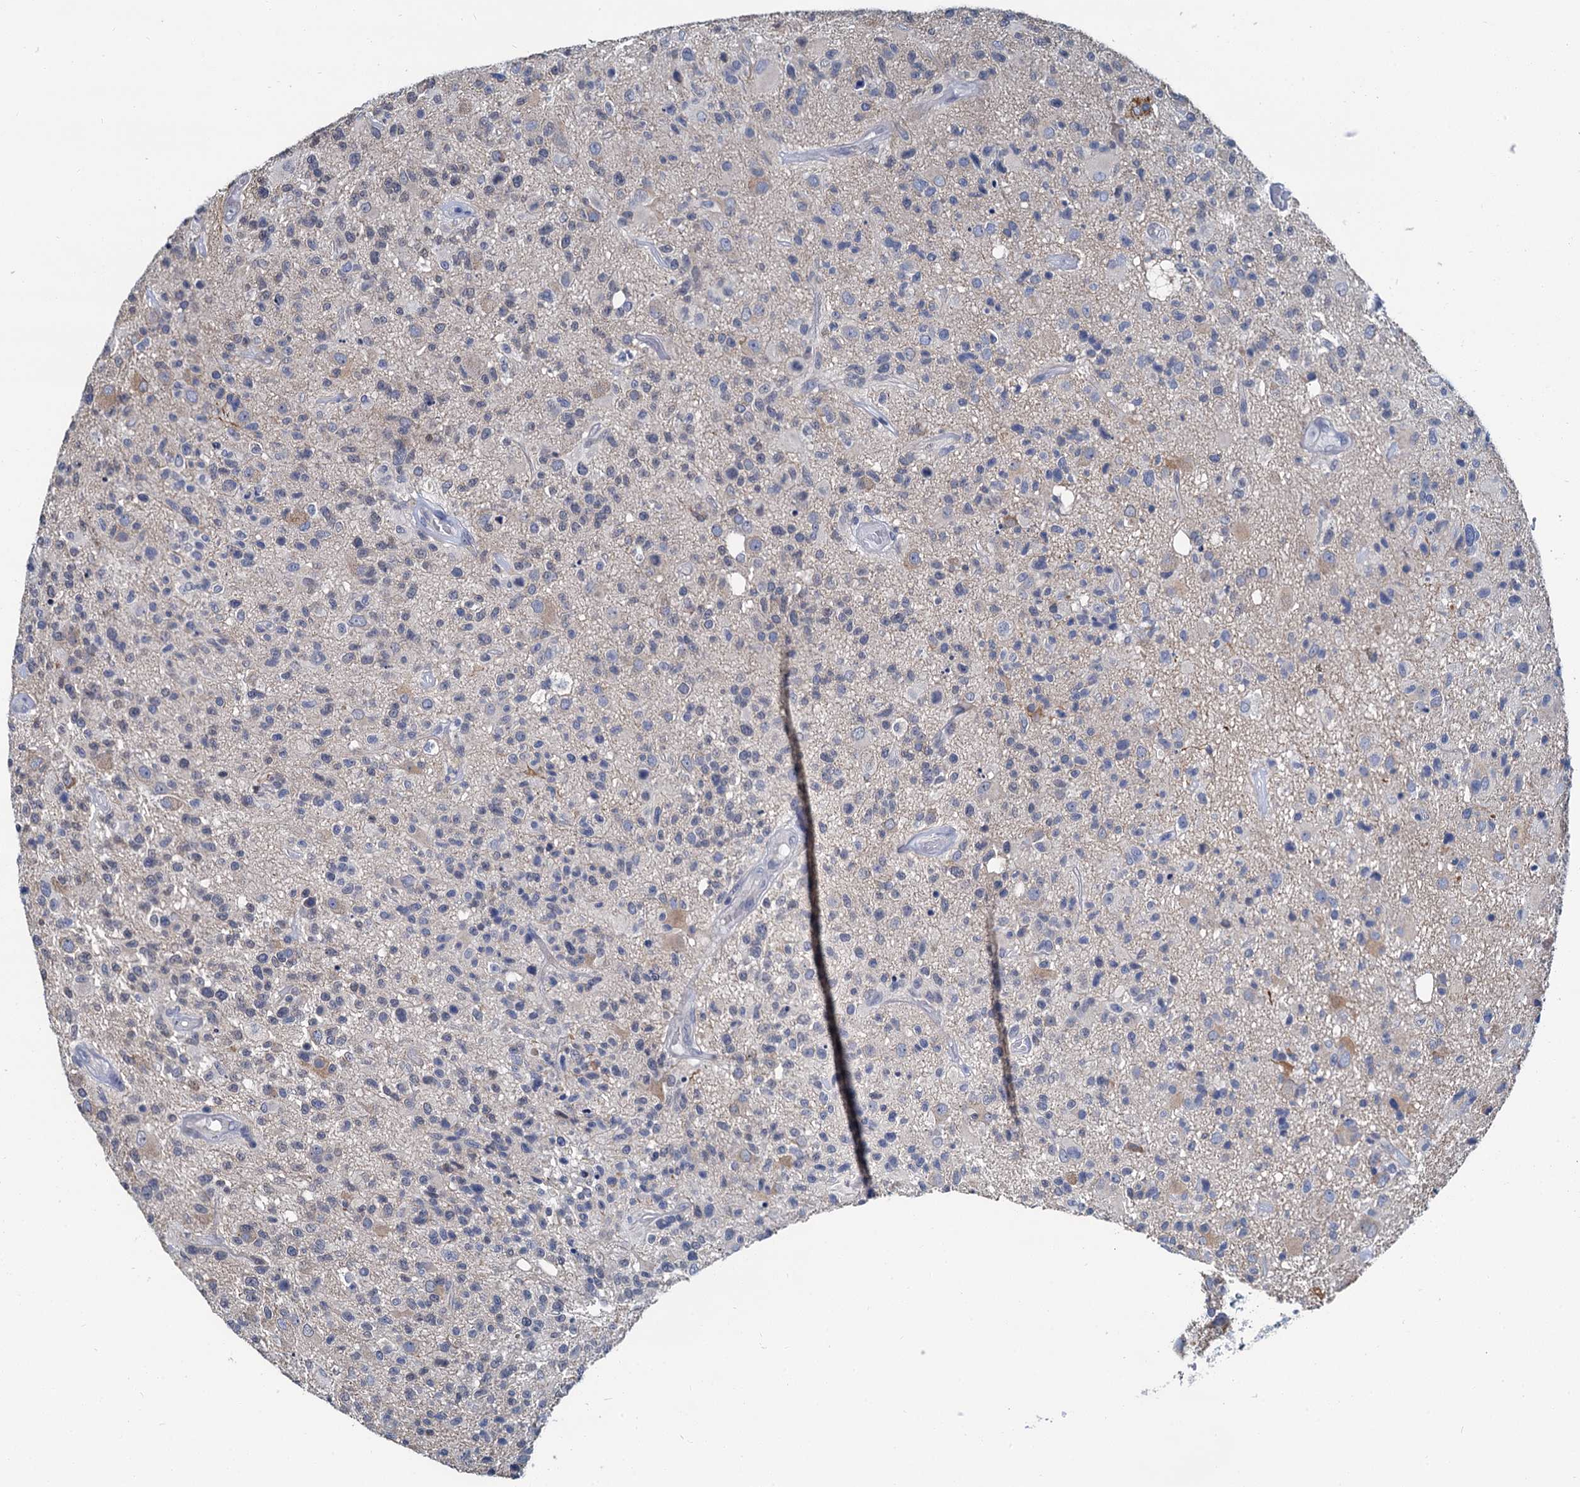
{"staining": {"intensity": "negative", "quantity": "none", "location": "none"}, "tissue": "glioma", "cell_type": "Tumor cells", "image_type": "cancer", "snomed": [{"axis": "morphology", "description": "Glioma, malignant, High grade"}, {"axis": "morphology", "description": "Glioblastoma, NOS"}, {"axis": "topography", "description": "Brain"}], "caption": "Immunohistochemistry (IHC) histopathology image of glioblastoma stained for a protein (brown), which exhibits no staining in tumor cells.", "gene": "MIOX", "patient": {"sex": "male", "age": 60}}